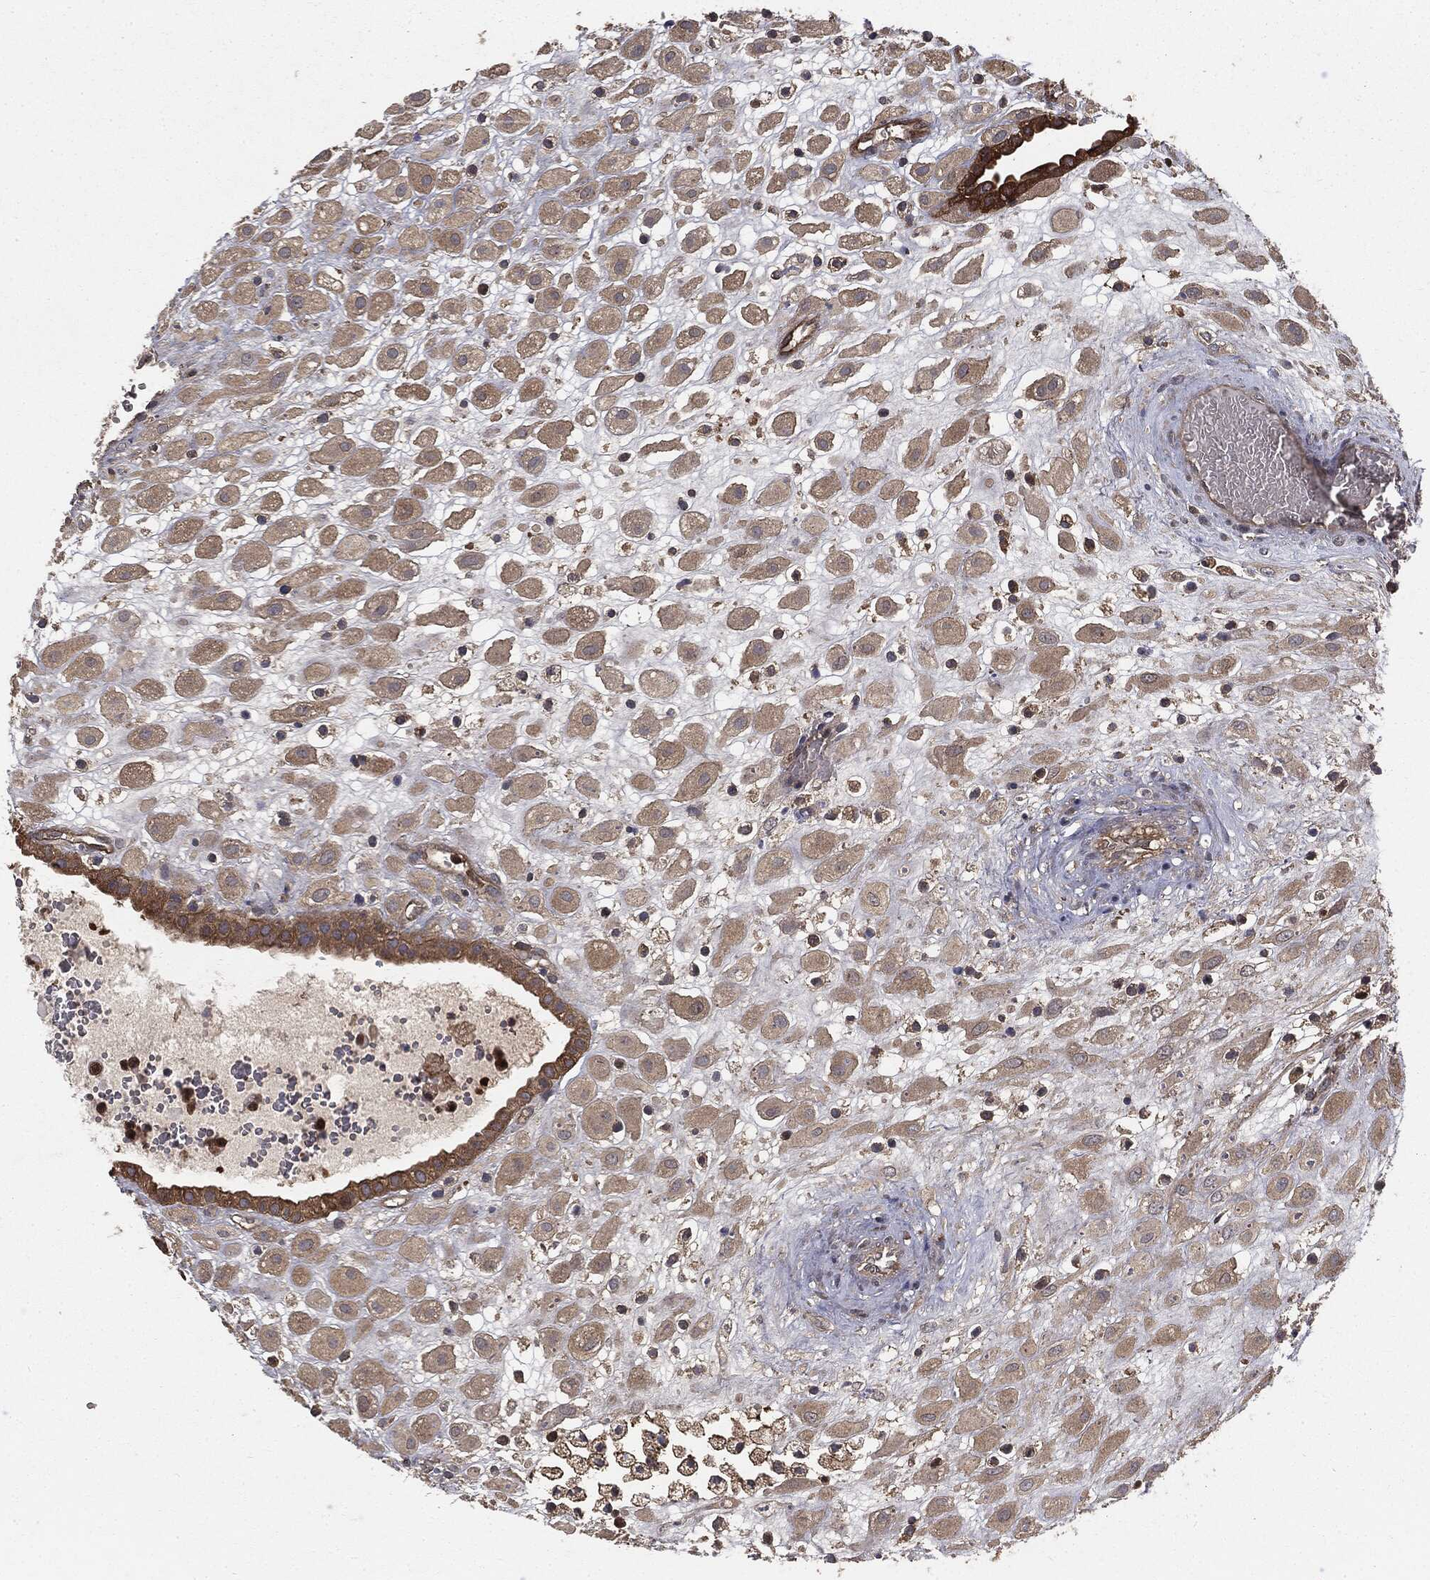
{"staining": {"intensity": "weak", "quantity": ">75%", "location": "cytoplasmic/membranous"}, "tissue": "placenta", "cell_type": "Decidual cells", "image_type": "normal", "snomed": [{"axis": "morphology", "description": "Normal tissue, NOS"}, {"axis": "topography", "description": "Placenta"}], "caption": "Placenta stained with DAB (3,3'-diaminobenzidine) IHC demonstrates low levels of weak cytoplasmic/membranous staining in approximately >75% of decidual cells.", "gene": "GNB5", "patient": {"sex": "female", "age": 24}}